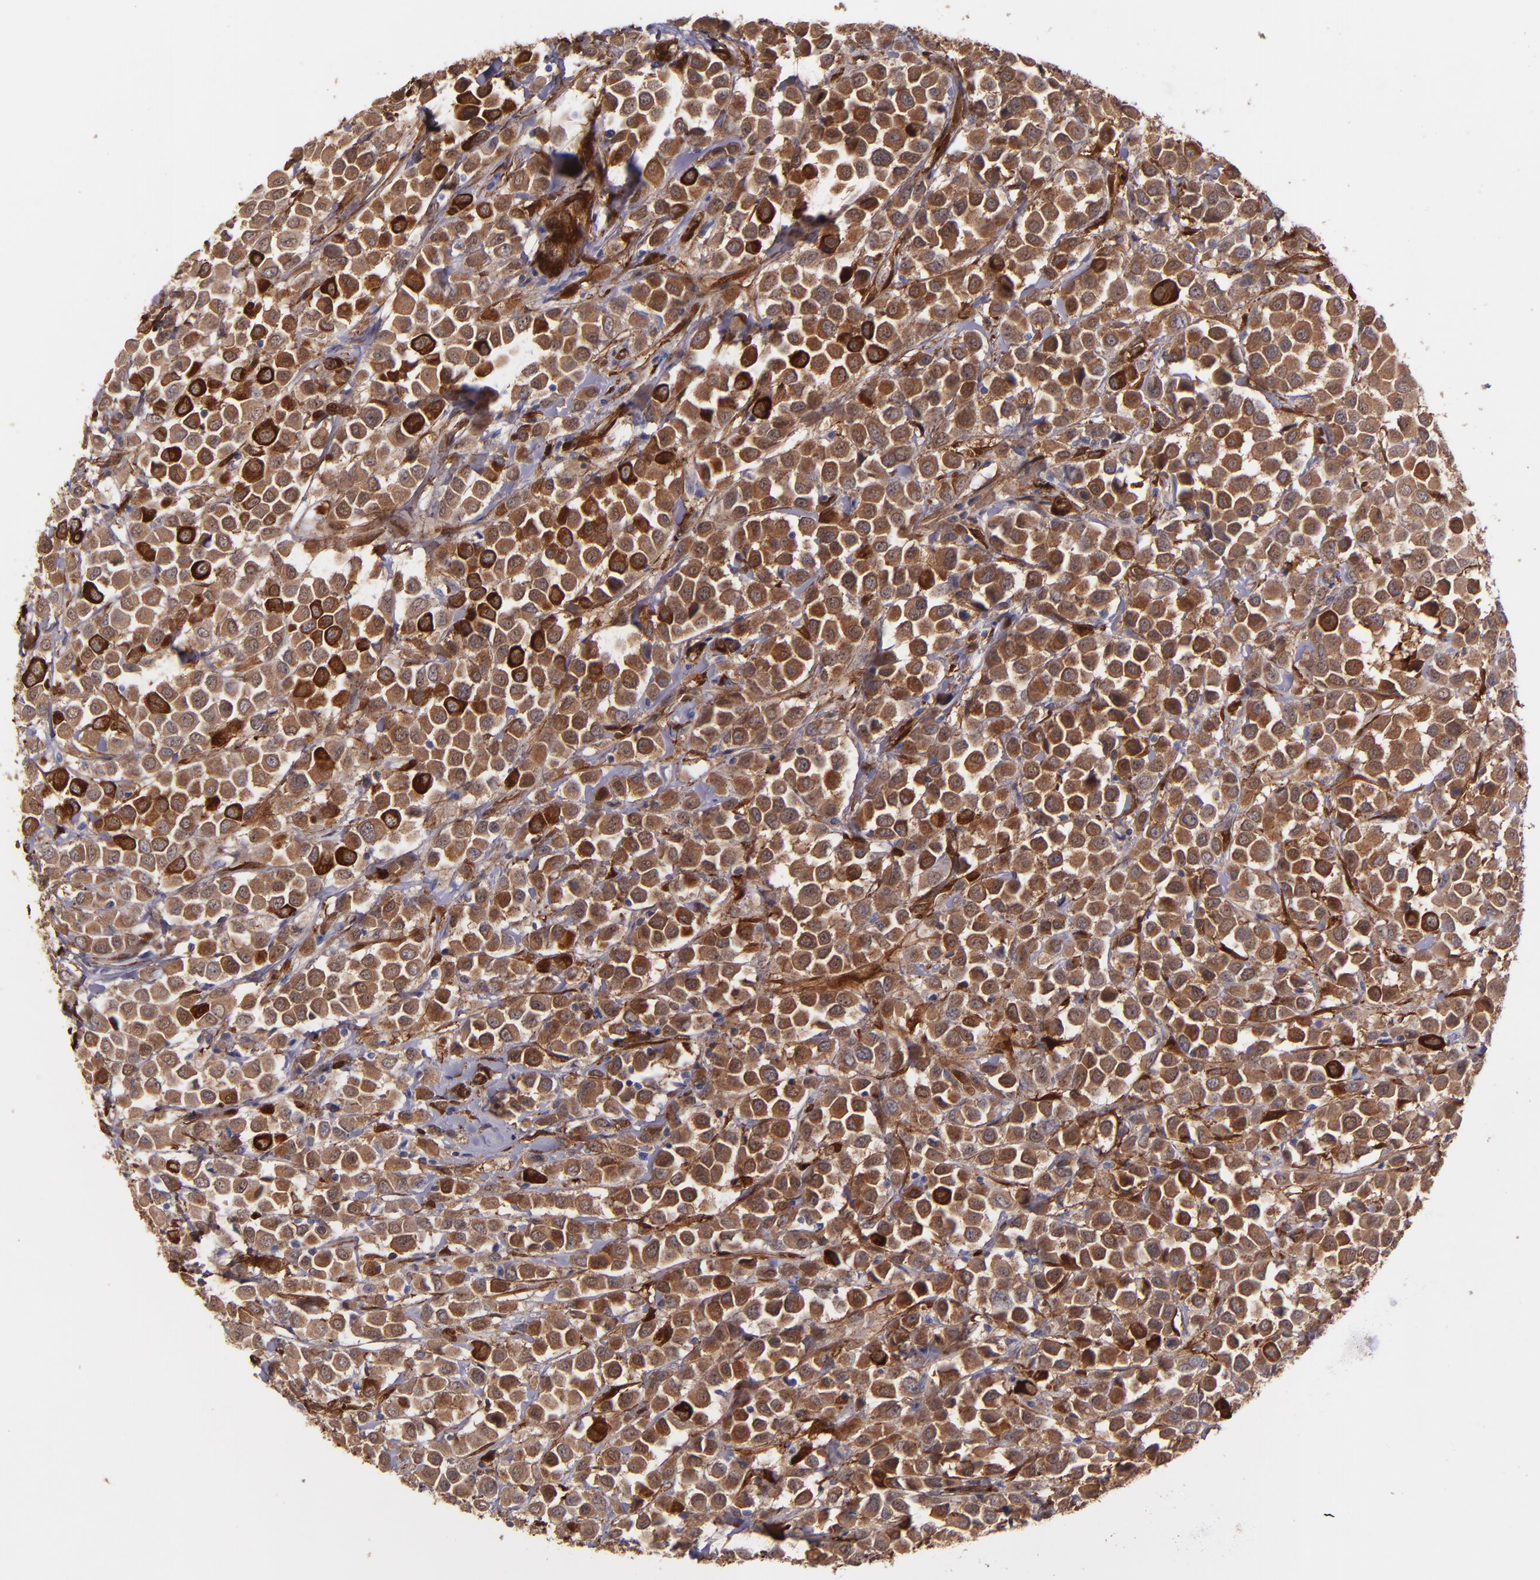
{"staining": {"intensity": "moderate", "quantity": ">75%", "location": "cytoplasmic/membranous"}, "tissue": "breast cancer", "cell_type": "Tumor cells", "image_type": "cancer", "snomed": [{"axis": "morphology", "description": "Duct carcinoma"}, {"axis": "topography", "description": "Breast"}], "caption": "A micrograph of breast cancer stained for a protein reveals moderate cytoplasmic/membranous brown staining in tumor cells.", "gene": "VCL", "patient": {"sex": "female", "age": 61}}